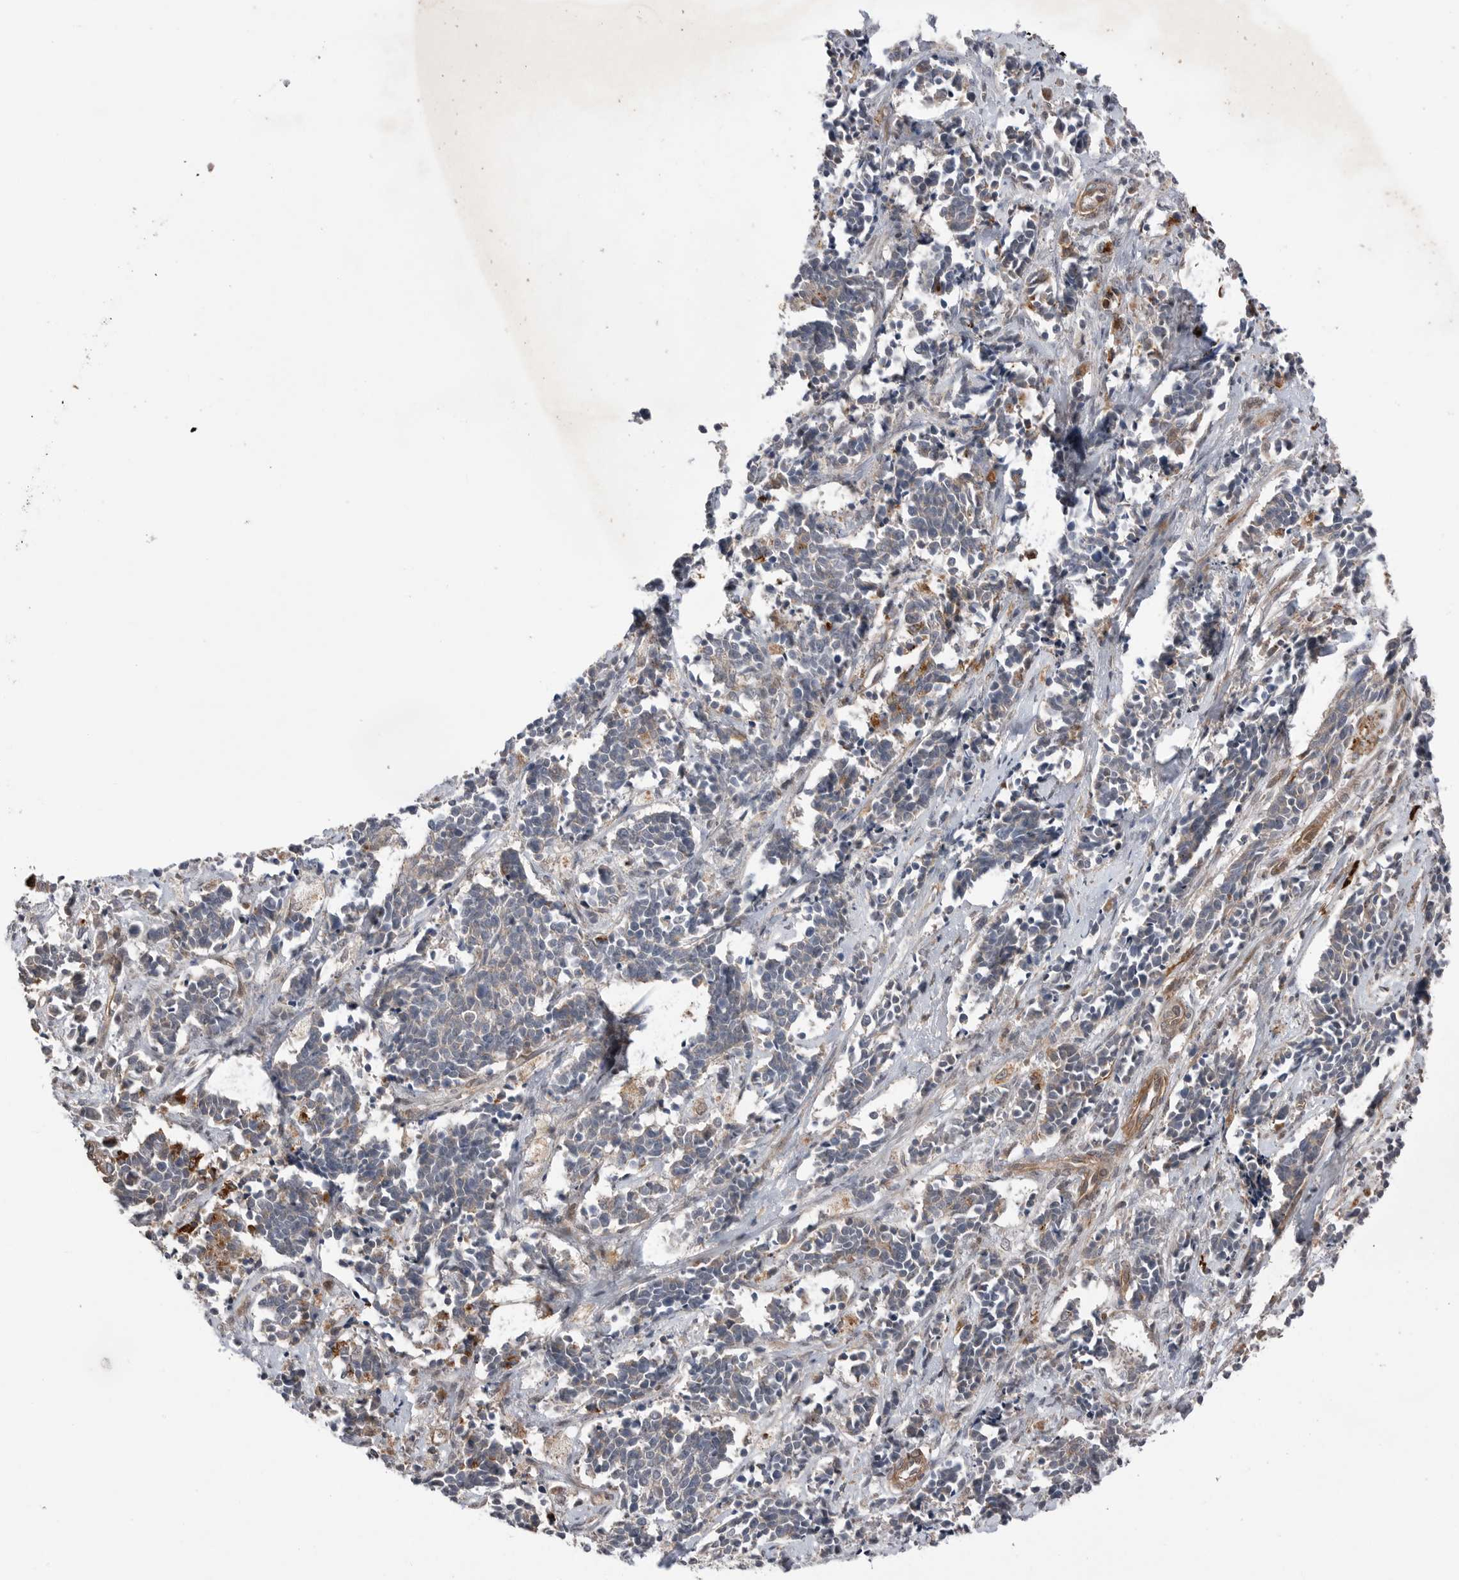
{"staining": {"intensity": "negative", "quantity": "none", "location": "none"}, "tissue": "cervical cancer", "cell_type": "Tumor cells", "image_type": "cancer", "snomed": [{"axis": "morphology", "description": "Normal tissue, NOS"}, {"axis": "morphology", "description": "Squamous cell carcinoma, NOS"}, {"axis": "topography", "description": "Cervix"}], "caption": "This is a micrograph of immunohistochemistry (IHC) staining of cervical squamous cell carcinoma, which shows no staining in tumor cells. (Brightfield microscopy of DAB (3,3'-diaminobenzidine) IHC at high magnification).", "gene": "PEAK1", "patient": {"sex": "female", "age": 35}}